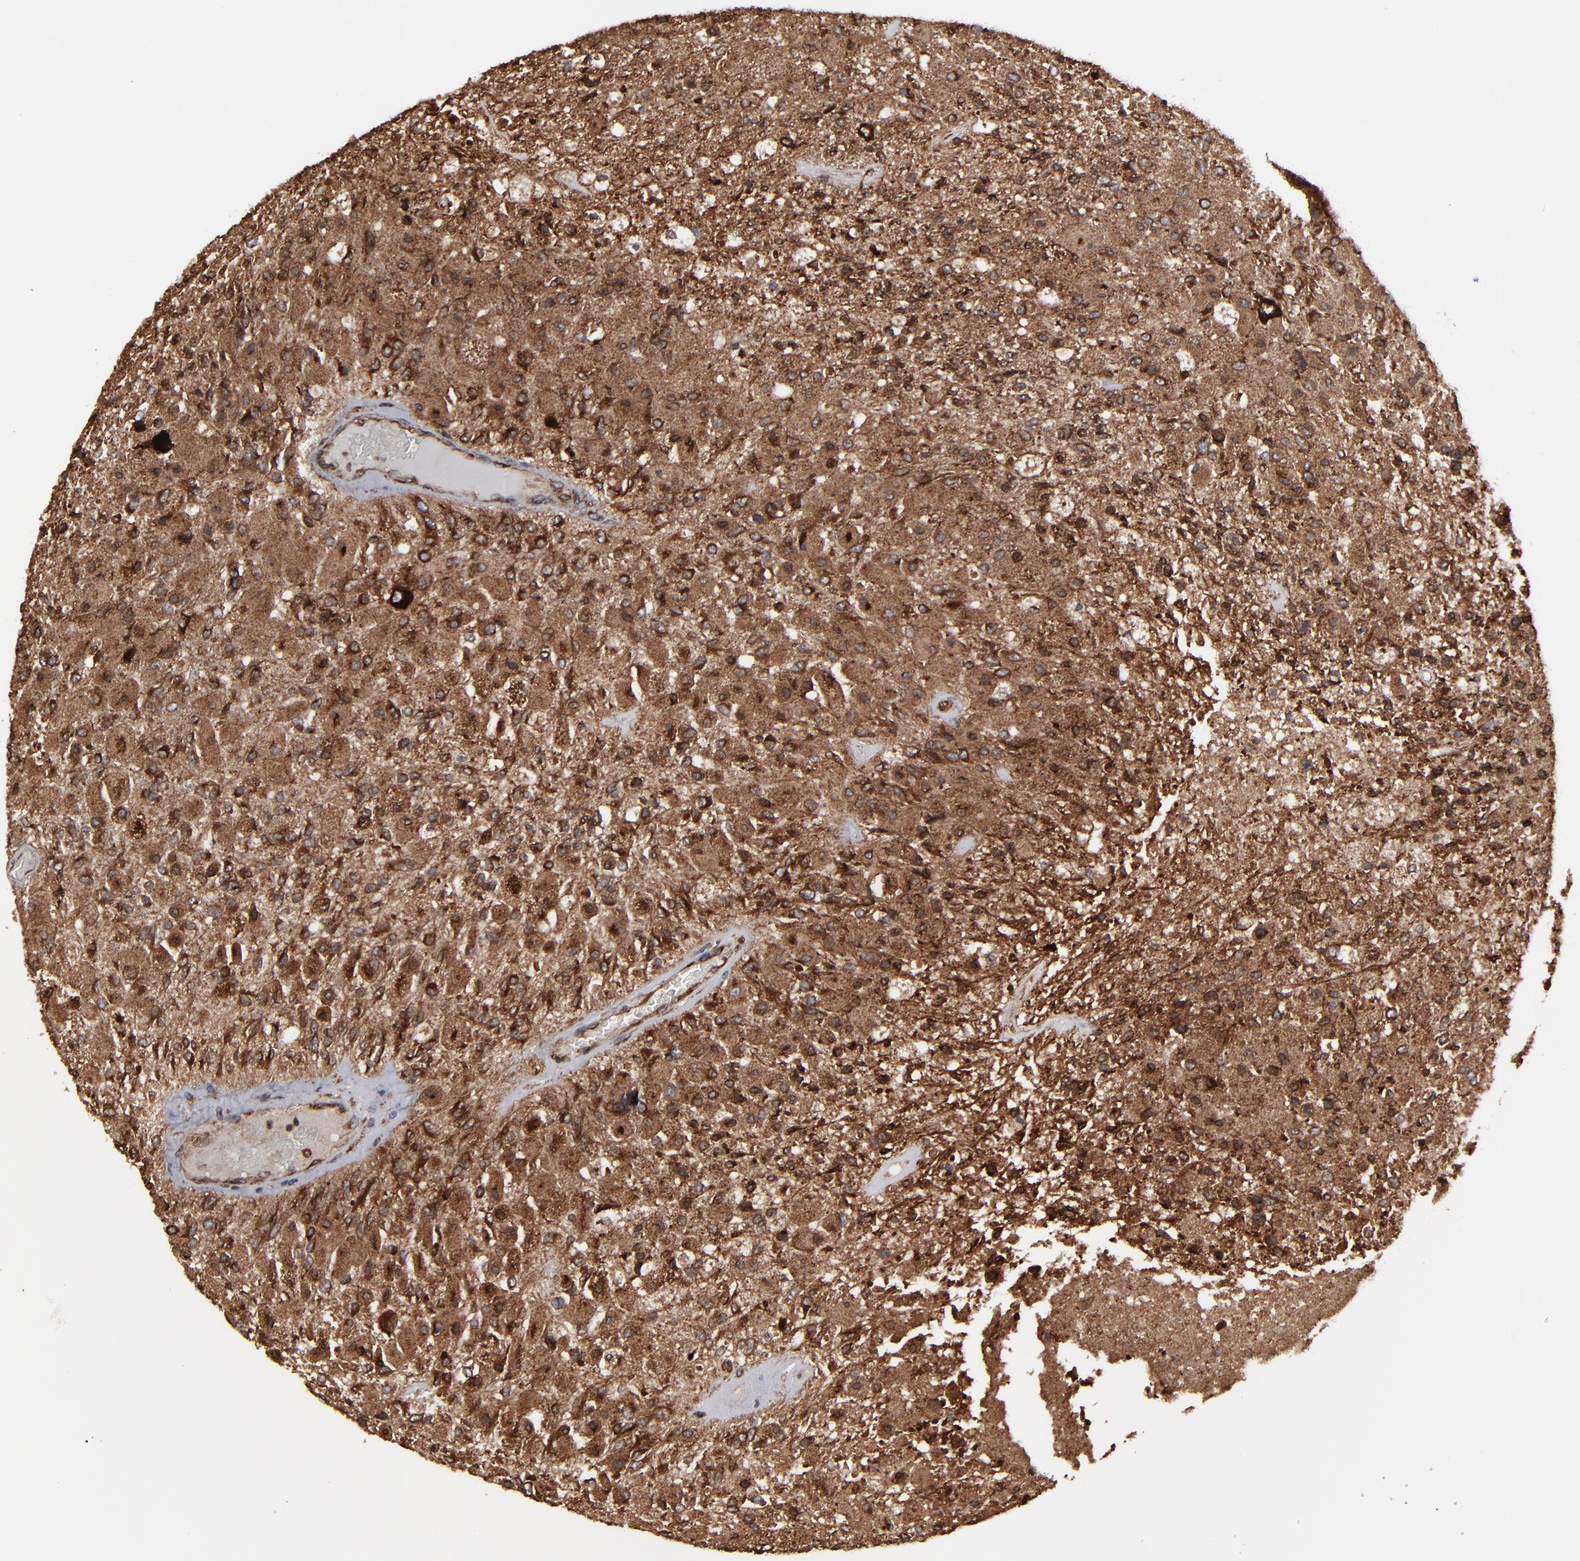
{"staining": {"intensity": "moderate", "quantity": ">75%", "location": "cytoplasmic/membranous"}, "tissue": "glioma", "cell_type": "Tumor cells", "image_type": "cancer", "snomed": [{"axis": "morphology", "description": "Normal tissue, NOS"}, {"axis": "morphology", "description": "Glioma, malignant, High grade"}, {"axis": "topography", "description": "Cerebral cortex"}], "caption": "Brown immunohistochemical staining in human glioma demonstrates moderate cytoplasmic/membranous positivity in approximately >75% of tumor cells.", "gene": "CNIH1", "patient": {"sex": "male", "age": 77}}